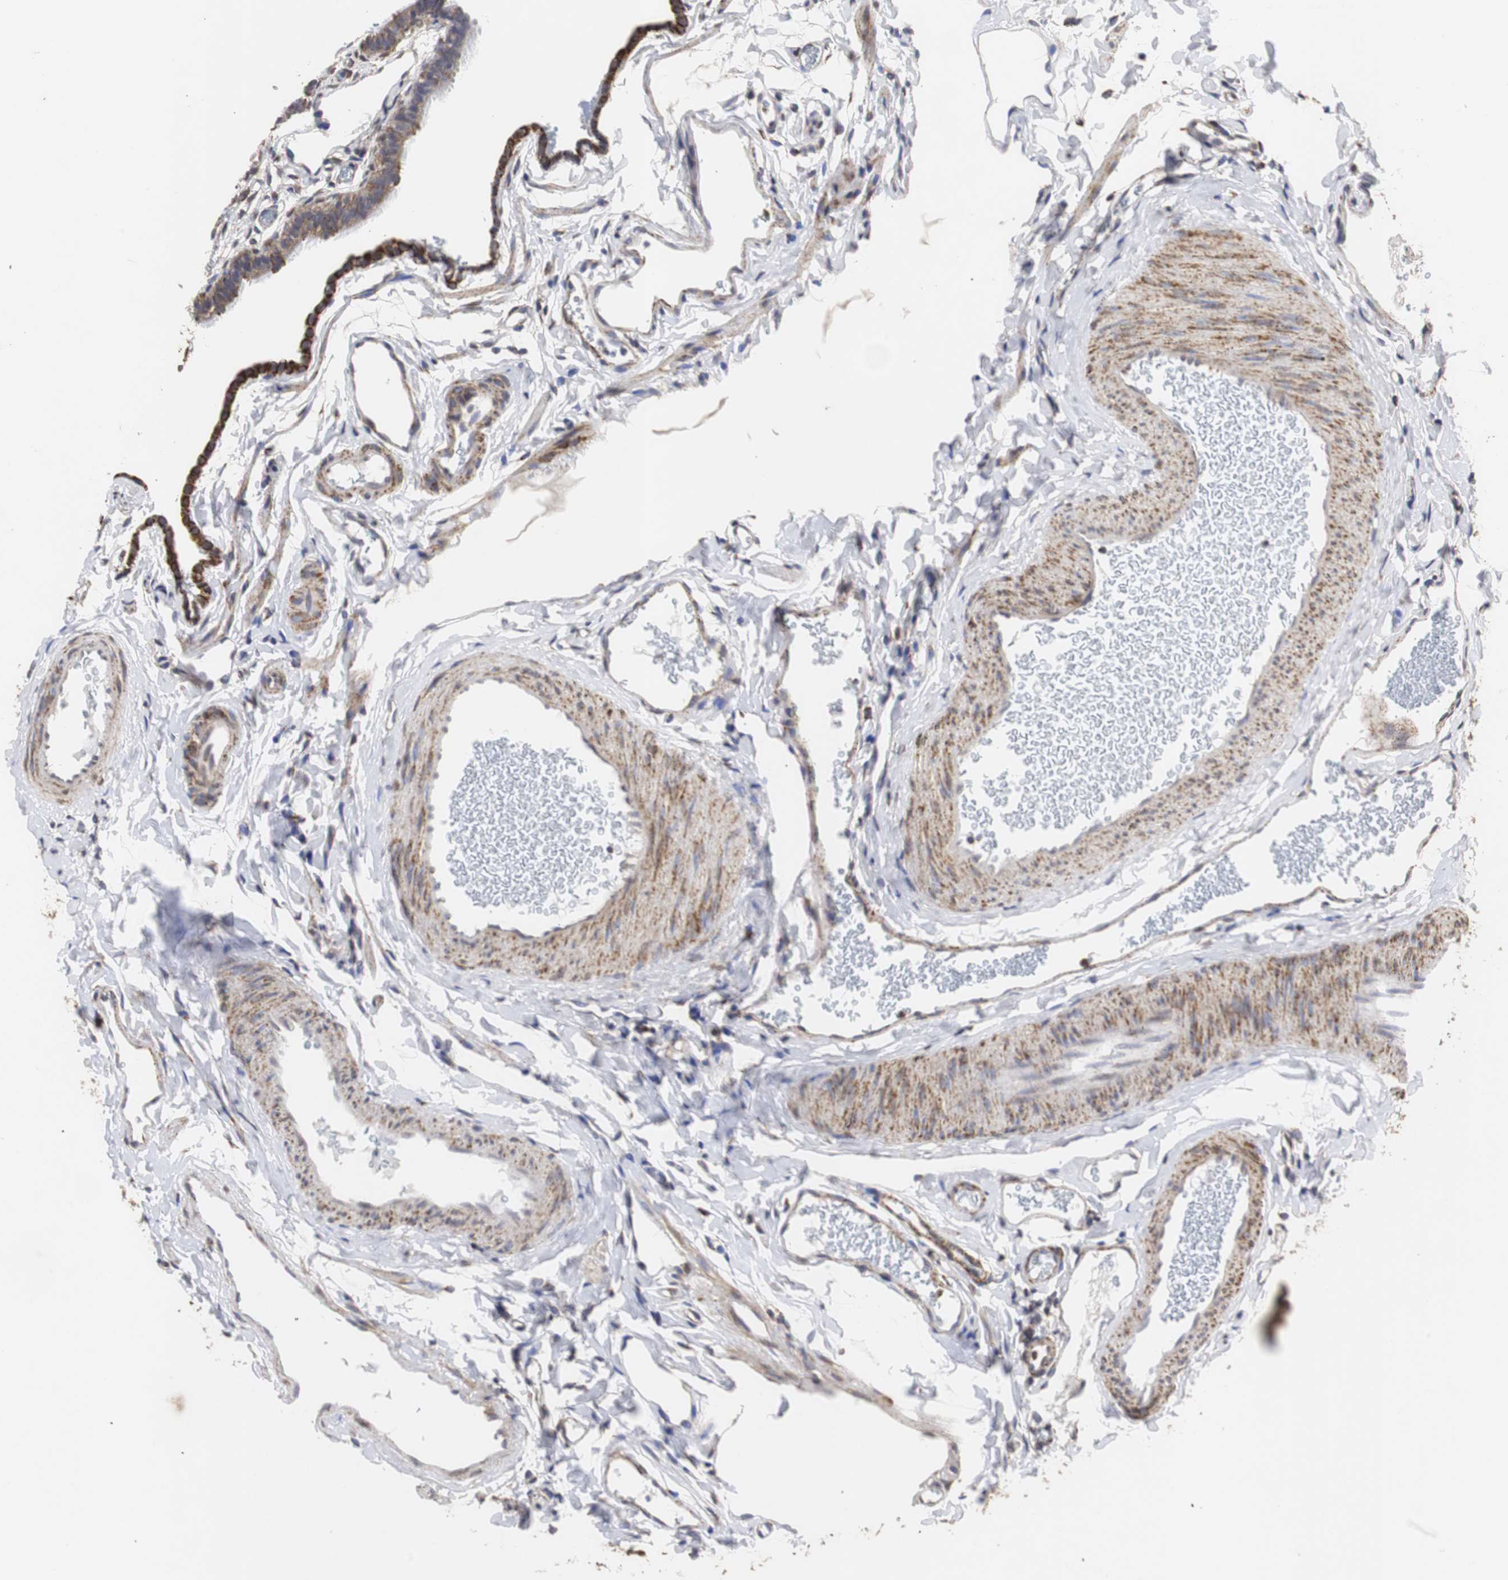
{"staining": {"intensity": "moderate", "quantity": ">75%", "location": "cytoplasmic/membranous"}, "tissue": "fallopian tube", "cell_type": "Glandular cells", "image_type": "normal", "snomed": [{"axis": "morphology", "description": "Normal tissue, NOS"}, {"axis": "topography", "description": "Fallopian tube"}, {"axis": "topography", "description": "Placenta"}], "caption": "A high-resolution histopathology image shows immunohistochemistry staining of benign fallopian tube, which demonstrates moderate cytoplasmic/membranous positivity in approximately >75% of glandular cells. (Brightfield microscopy of DAB IHC at high magnification).", "gene": "HSD17B10", "patient": {"sex": "female", "age": 34}}